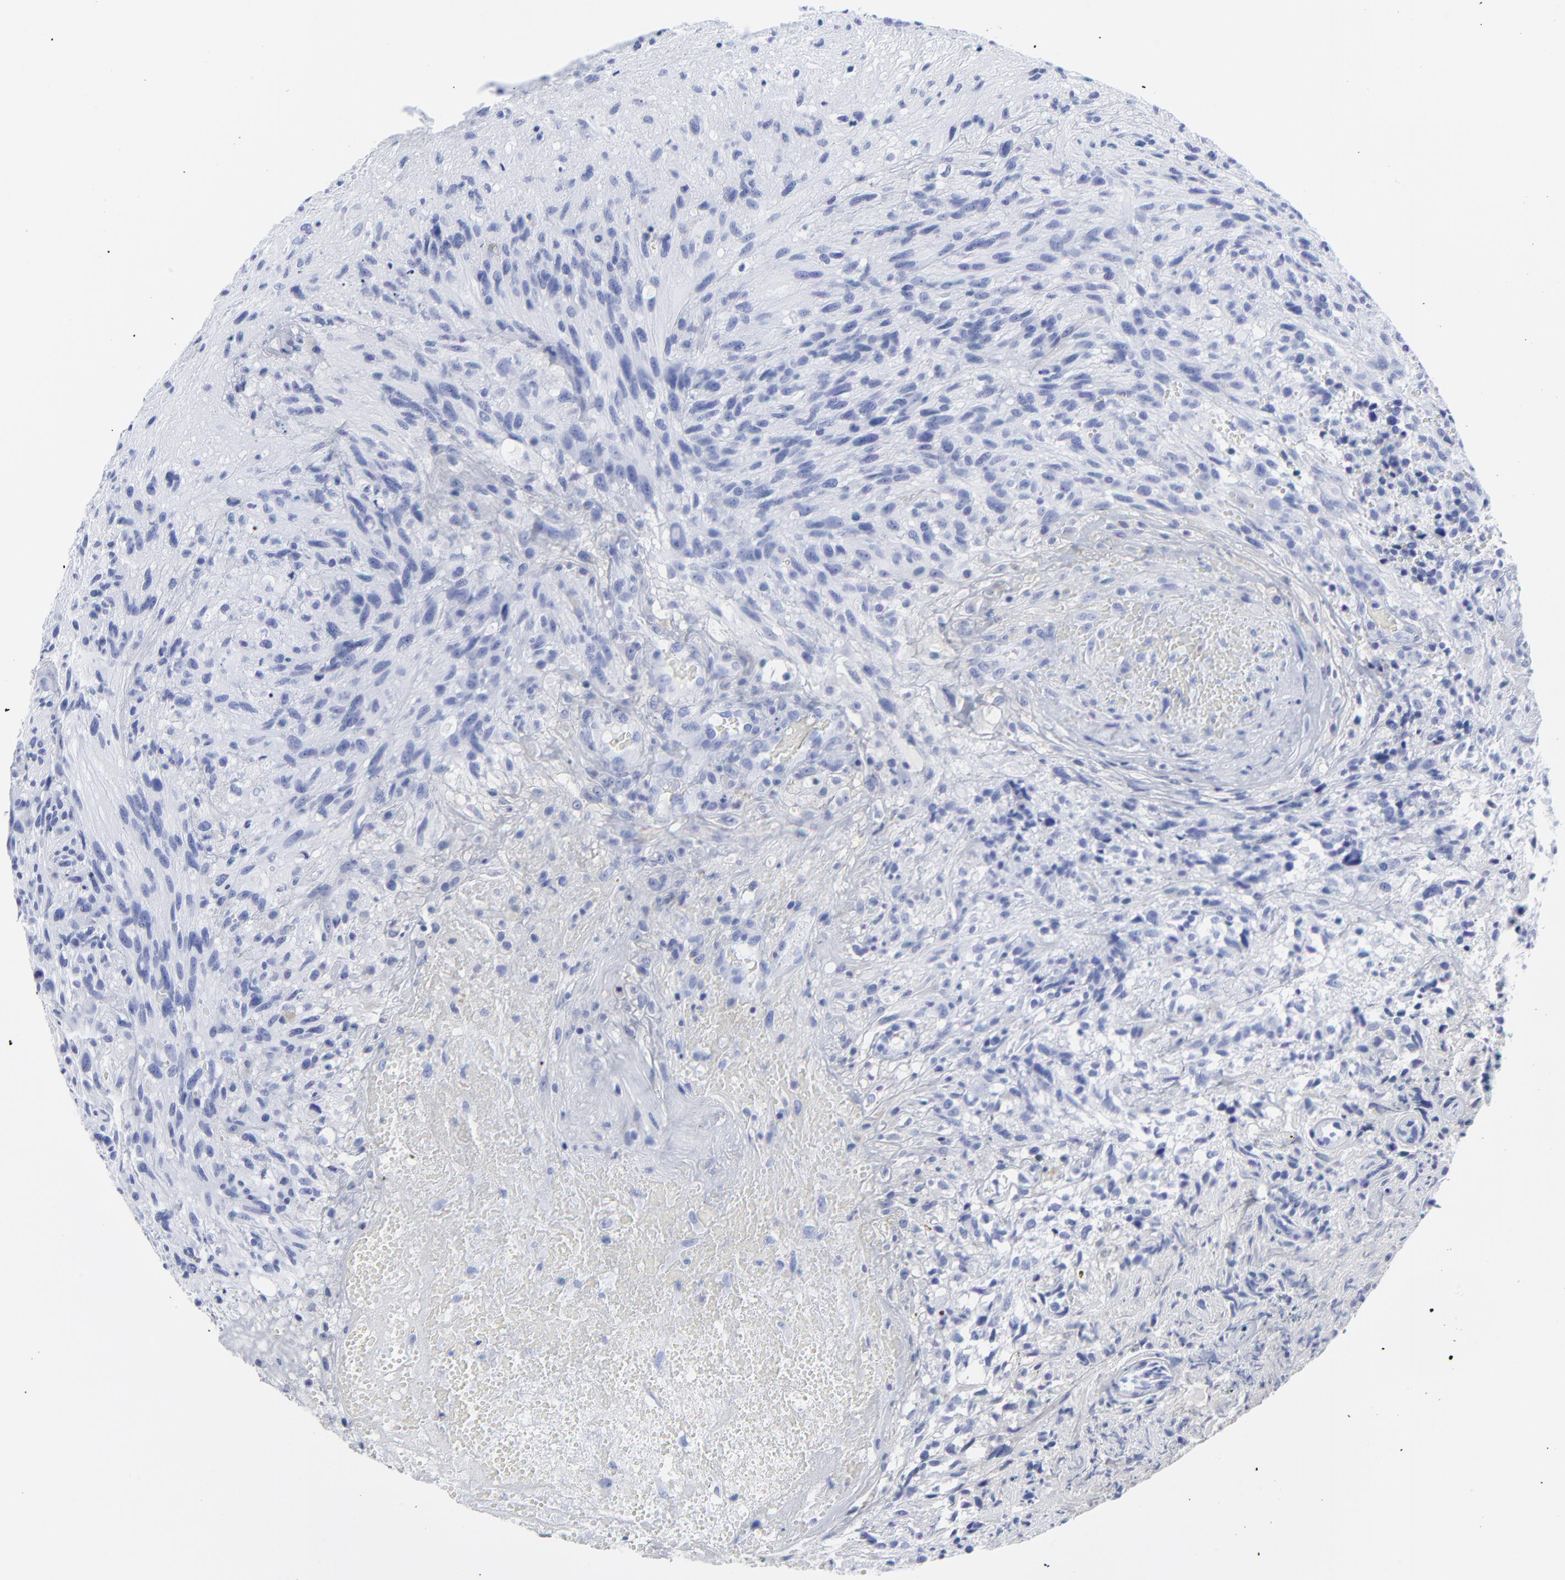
{"staining": {"intensity": "negative", "quantity": "none", "location": "none"}, "tissue": "glioma", "cell_type": "Tumor cells", "image_type": "cancer", "snomed": [{"axis": "morphology", "description": "Normal tissue, NOS"}, {"axis": "morphology", "description": "Glioma, malignant, High grade"}, {"axis": "topography", "description": "Cerebral cortex"}], "caption": "This is an immunohistochemistry (IHC) image of malignant high-grade glioma. There is no staining in tumor cells.", "gene": "DCN", "patient": {"sex": "male", "age": 75}}